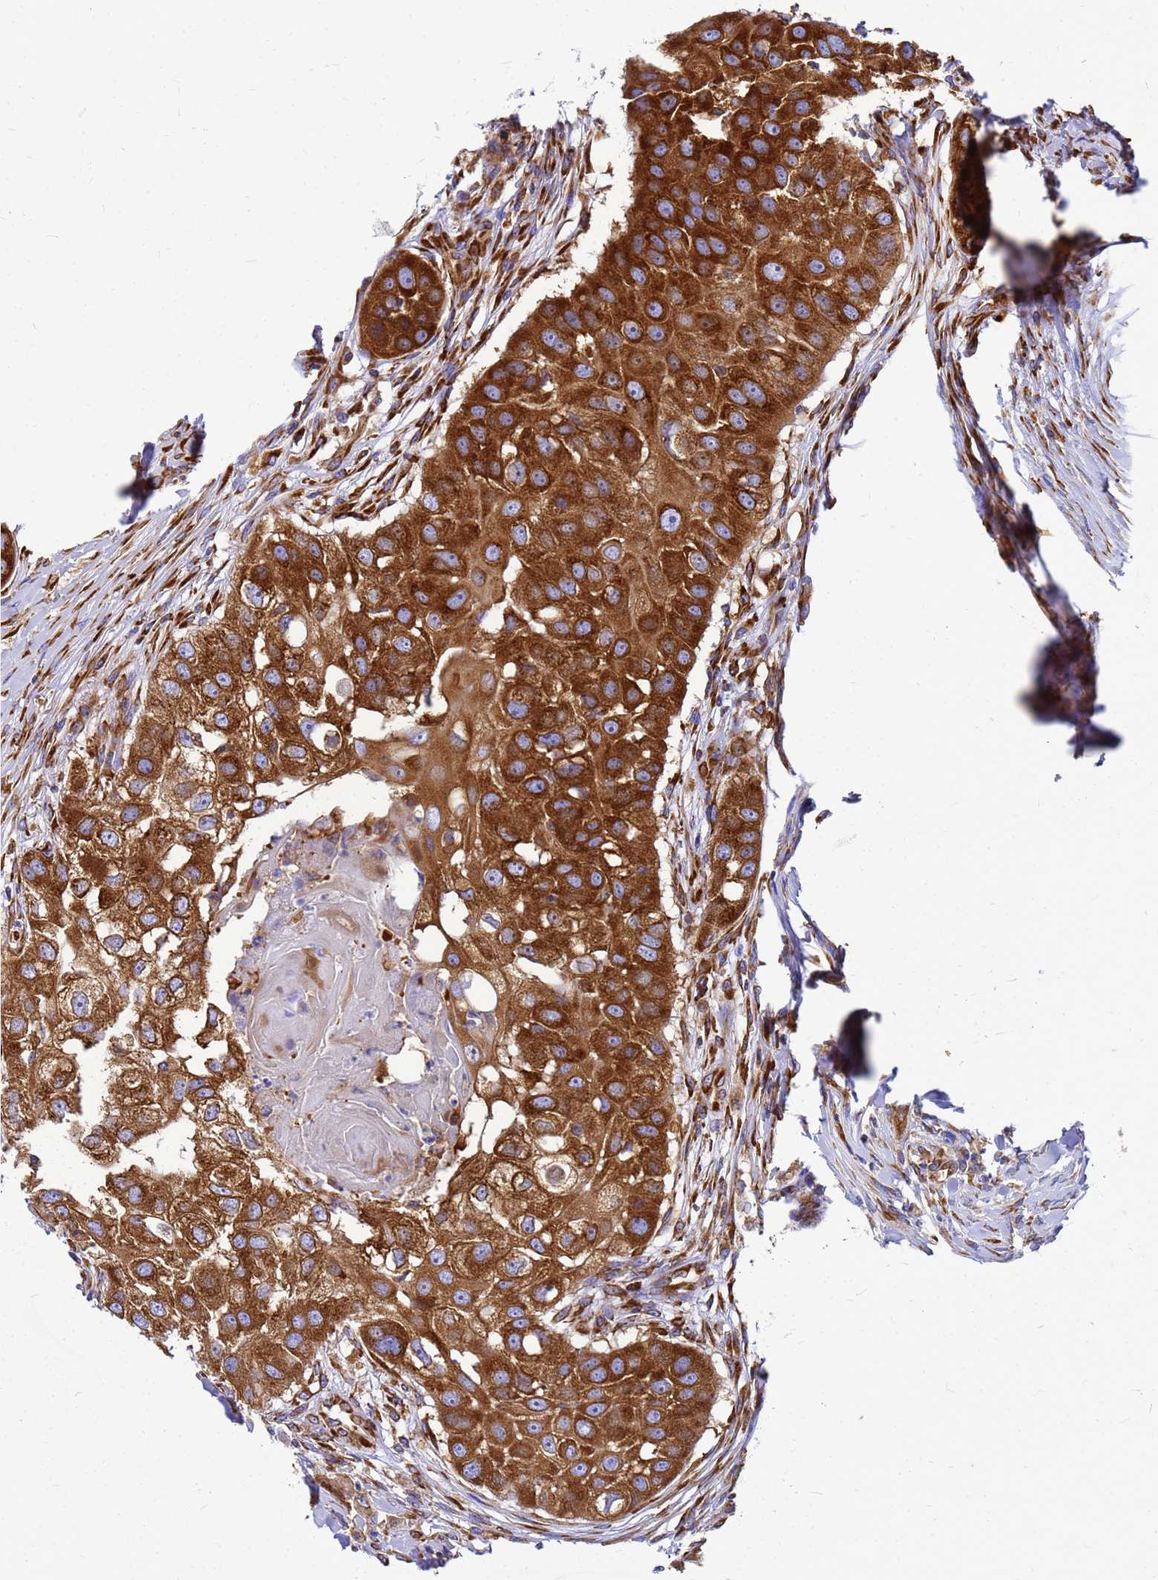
{"staining": {"intensity": "strong", "quantity": ">75%", "location": "cytoplasmic/membranous"}, "tissue": "head and neck cancer", "cell_type": "Tumor cells", "image_type": "cancer", "snomed": [{"axis": "morphology", "description": "Normal tissue, NOS"}, {"axis": "morphology", "description": "Squamous cell carcinoma, NOS"}, {"axis": "topography", "description": "Skeletal muscle"}, {"axis": "topography", "description": "Head-Neck"}], "caption": "Approximately >75% of tumor cells in squamous cell carcinoma (head and neck) exhibit strong cytoplasmic/membranous protein staining as visualized by brown immunohistochemical staining.", "gene": "EEF1D", "patient": {"sex": "male", "age": 51}}